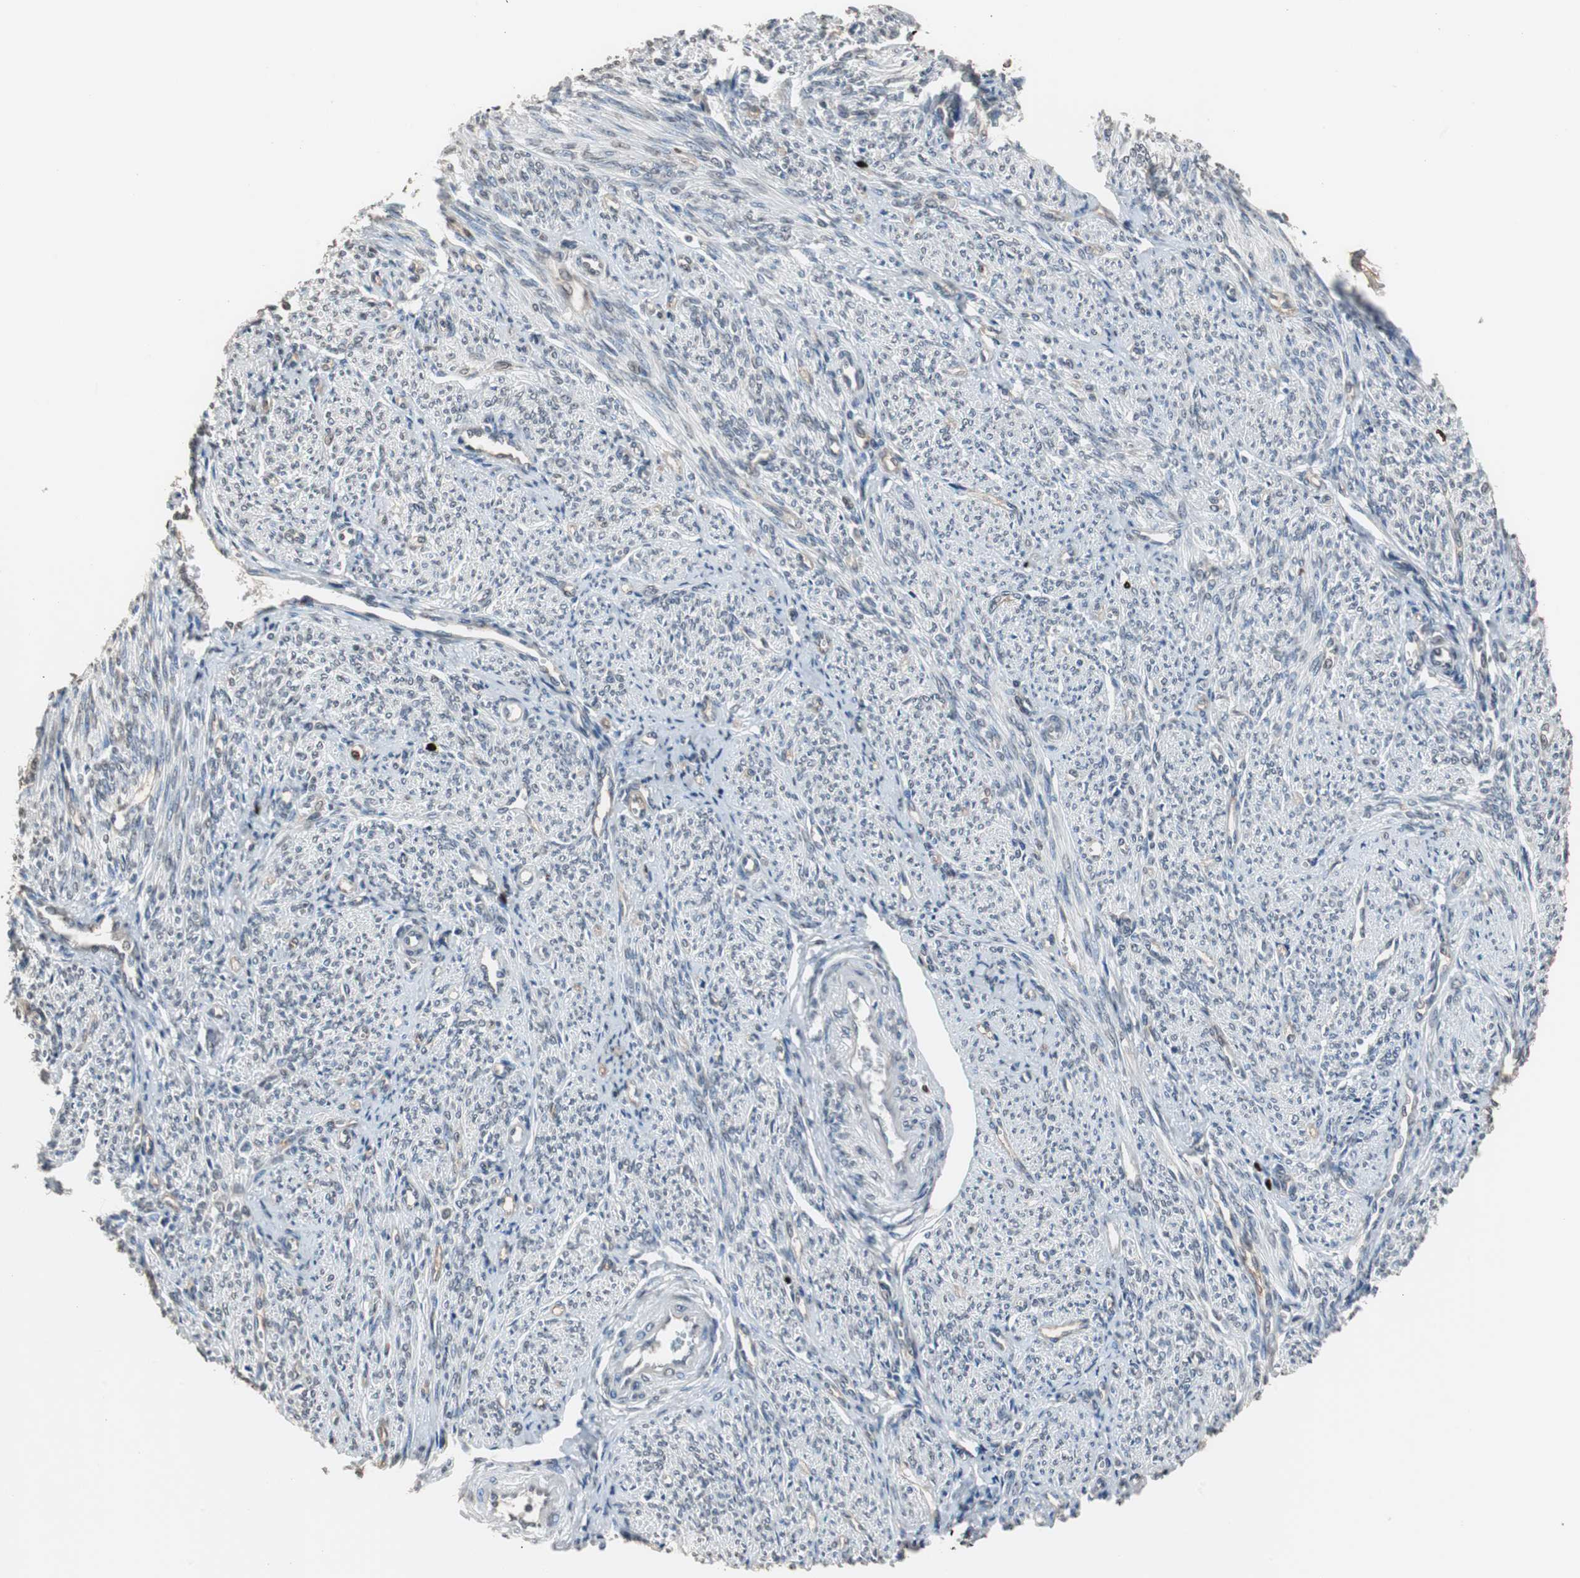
{"staining": {"intensity": "negative", "quantity": "none", "location": "none"}, "tissue": "smooth muscle", "cell_type": "Smooth muscle cells", "image_type": "normal", "snomed": [{"axis": "morphology", "description": "Normal tissue, NOS"}, {"axis": "topography", "description": "Smooth muscle"}], "caption": "This is an immunohistochemistry histopathology image of normal smooth muscle. There is no staining in smooth muscle cells.", "gene": "TOP2A", "patient": {"sex": "female", "age": 65}}